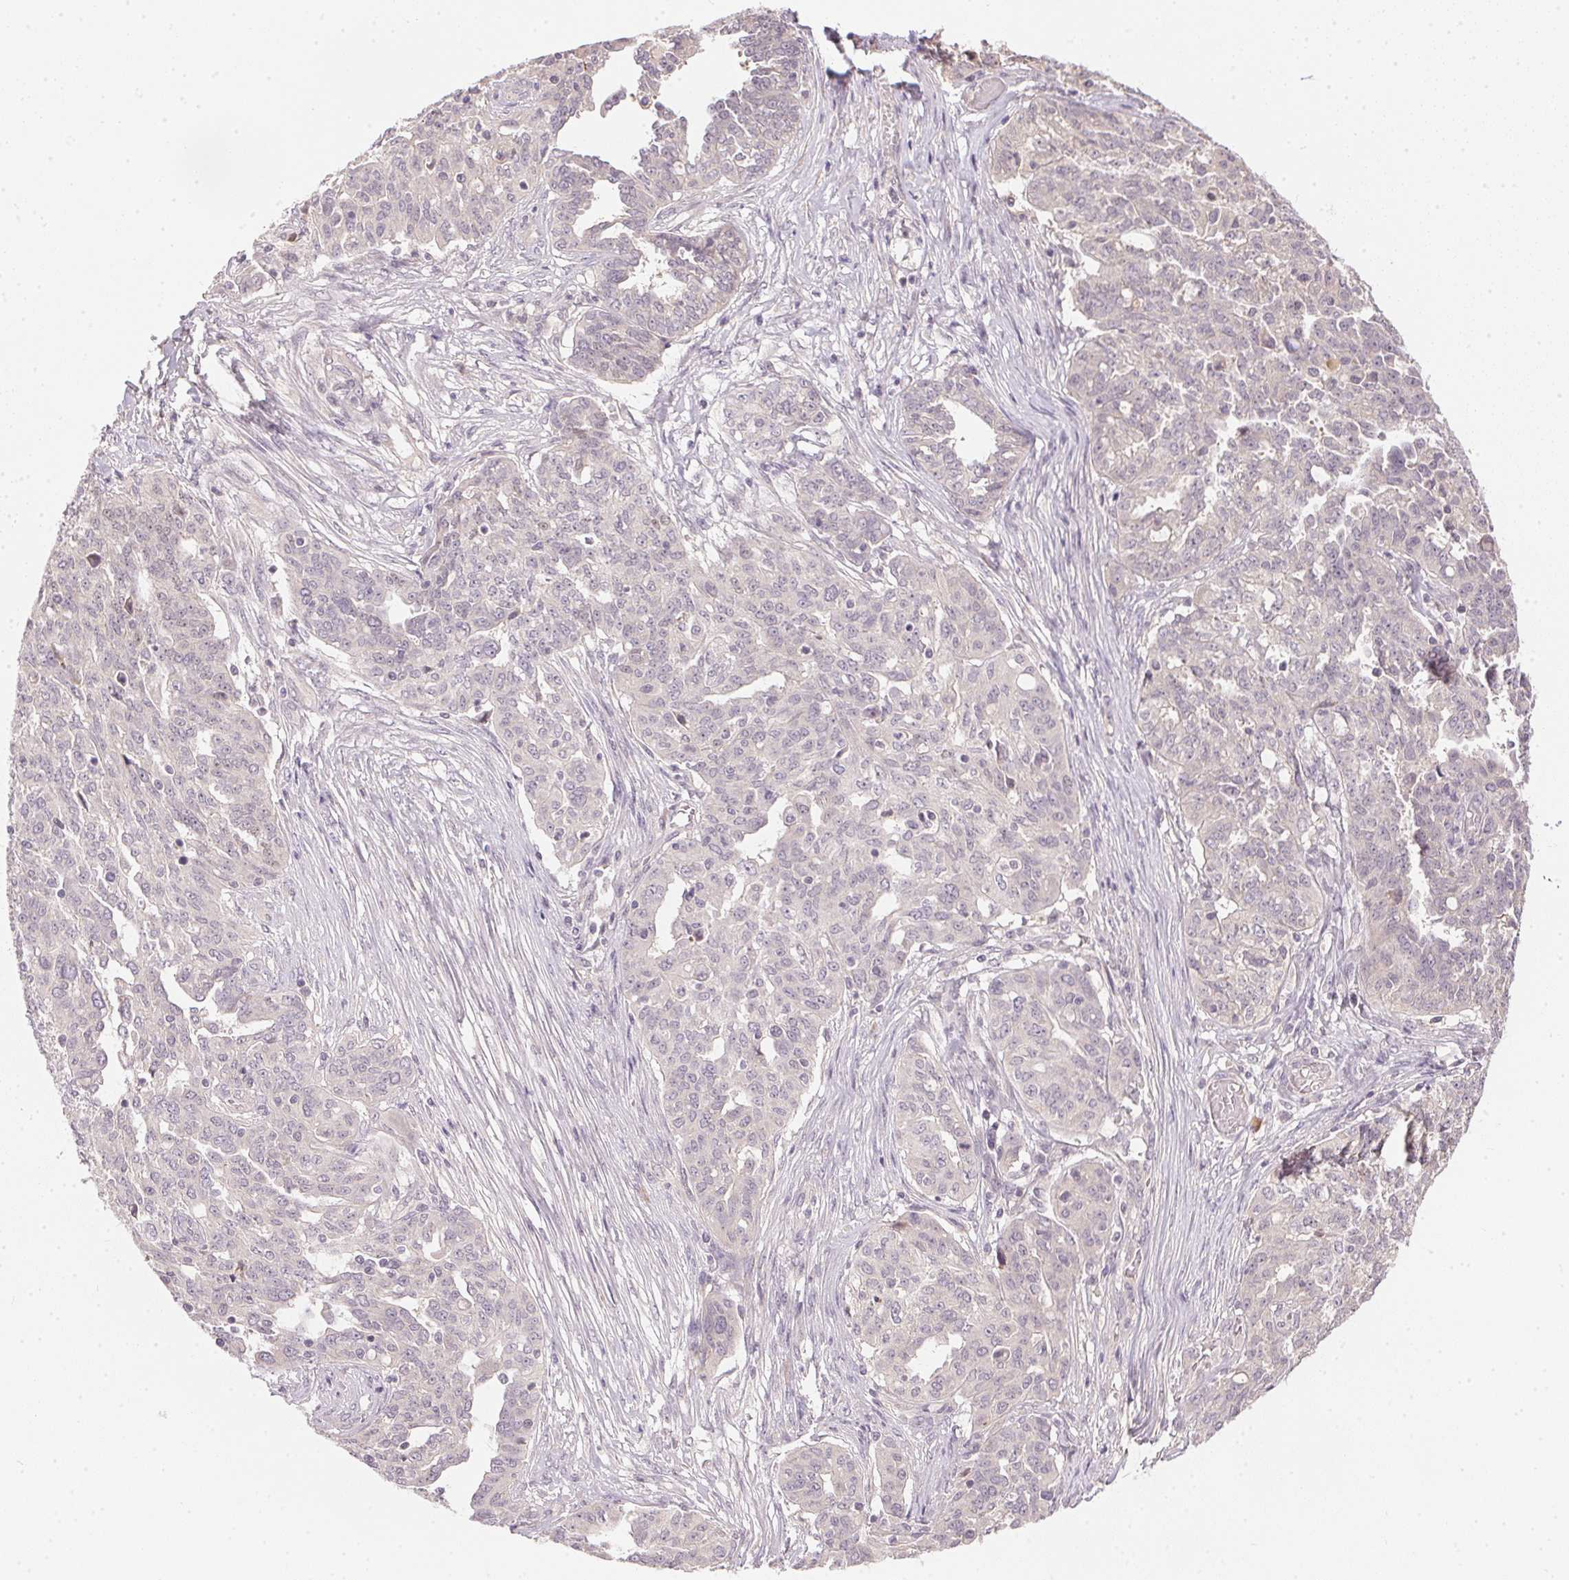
{"staining": {"intensity": "negative", "quantity": "none", "location": "none"}, "tissue": "ovarian cancer", "cell_type": "Tumor cells", "image_type": "cancer", "snomed": [{"axis": "morphology", "description": "Cystadenocarcinoma, serous, NOS"}, {"axis": "topography", "description": "Ovary"}], "caption": "Ovarian cancer (serous cystadenocarcinoma) was stained to show a protein in brown. There is no significant staining in tumor cells. (DAB (3,3'-diaminobenzidine) immunohistochemistry (IHC), high magnification).", "gene": "TTC23L", "patient": {"sex": "female", "age": 67}}